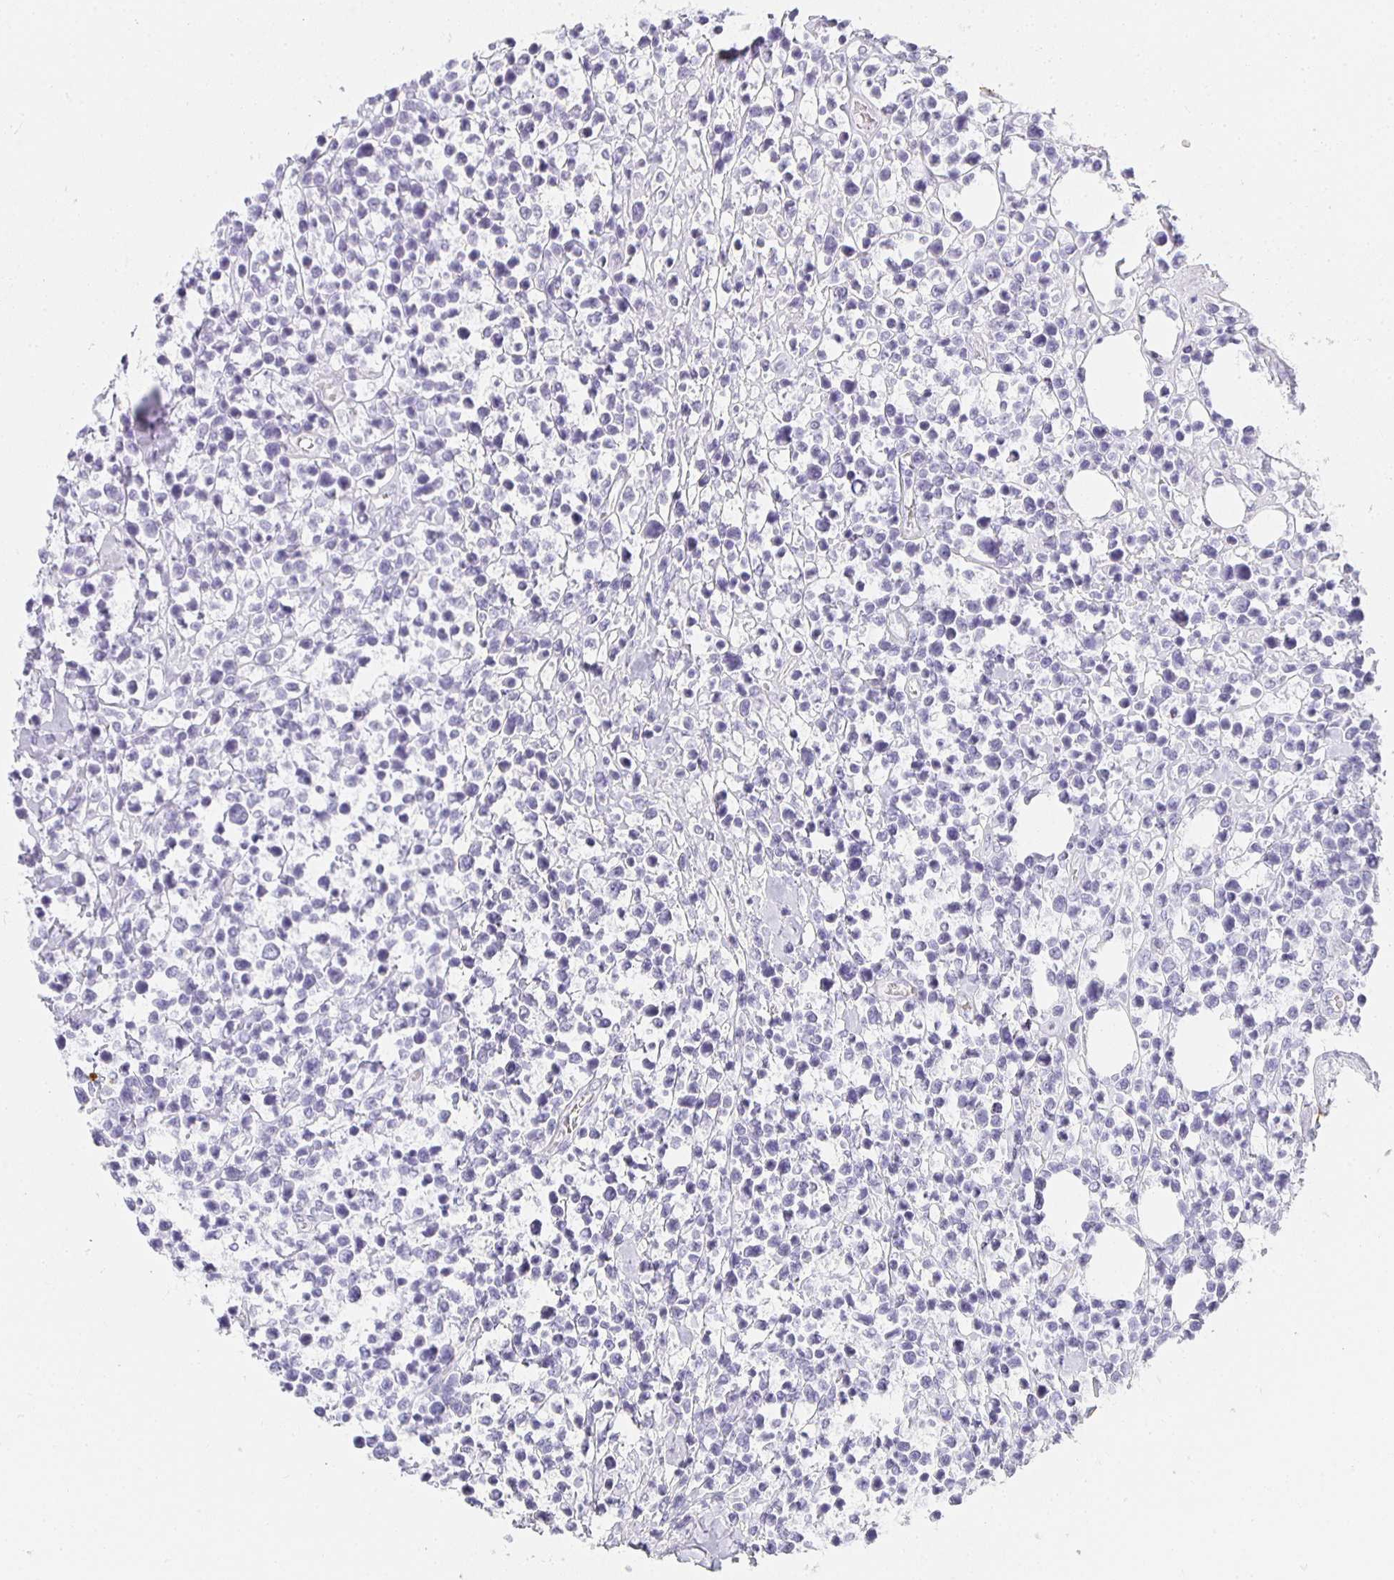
{"staining": {"intensity": "negative", "quantity": "none", "location": "none"}, "tissue": "lymphoma", "cell_type": "Tumor cells", "image_type": "cancer", "snomed": [{"axis": "morphology", "description": "Malignant lymphoma, non-Hodgkin's type, Low grade"}, {"axis": "topography", "description": "Lymph node"}], "caption": "Immunohistochemistry (IHC) photomicrograph of malignant lymphoma, non-Hodgkin's type (low-grade) stained for a protein (brown), which reveals no positivity in tumor cells. (DAB (3,3'-diaminobenzidine) IHC, high magnification).", "gene": "TPSD1", "patient": {"sex": "male", "age": 60}}